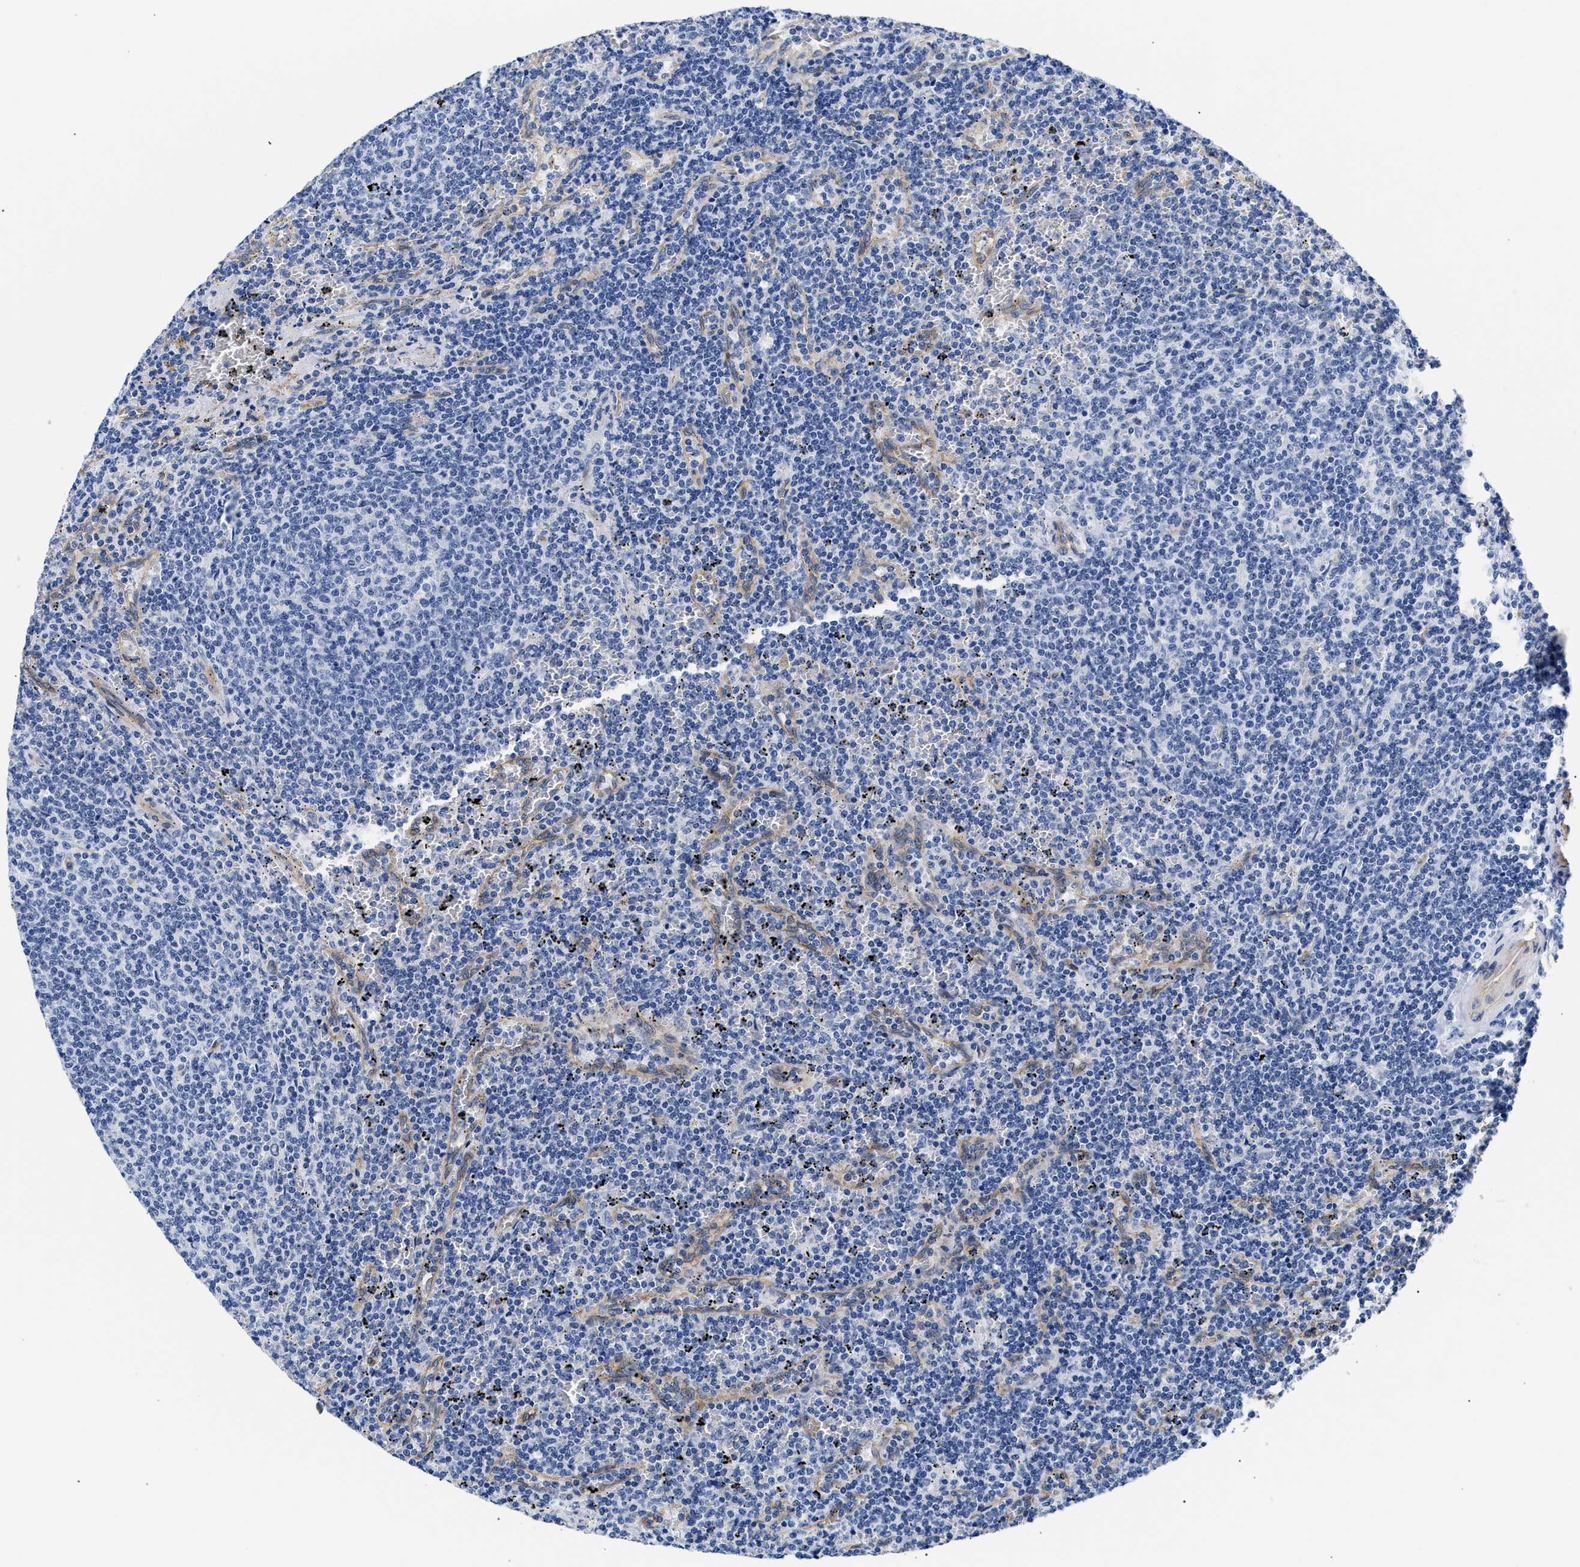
{"staining": {"intensity": "negative", "quantity": "none", "location": "none"}, "tissue": "lymphoma", "cell_type": "Tumor cells", "image_type": "cancer", "snomed": [{"axis": "morphology", "description": "Malignant lymphoma, non-Hodgkin's type, Low grade"}, {"axis": "topography", "description": "Spleen"}], "caption": "A micrograph of malignant lymphoma, non-Hodgkin's type (low-grade) stained for a protein shows no brown staining in tumor cells.", "gene": "TRIM29", "patient": {"sex": "female", "age": 50}}